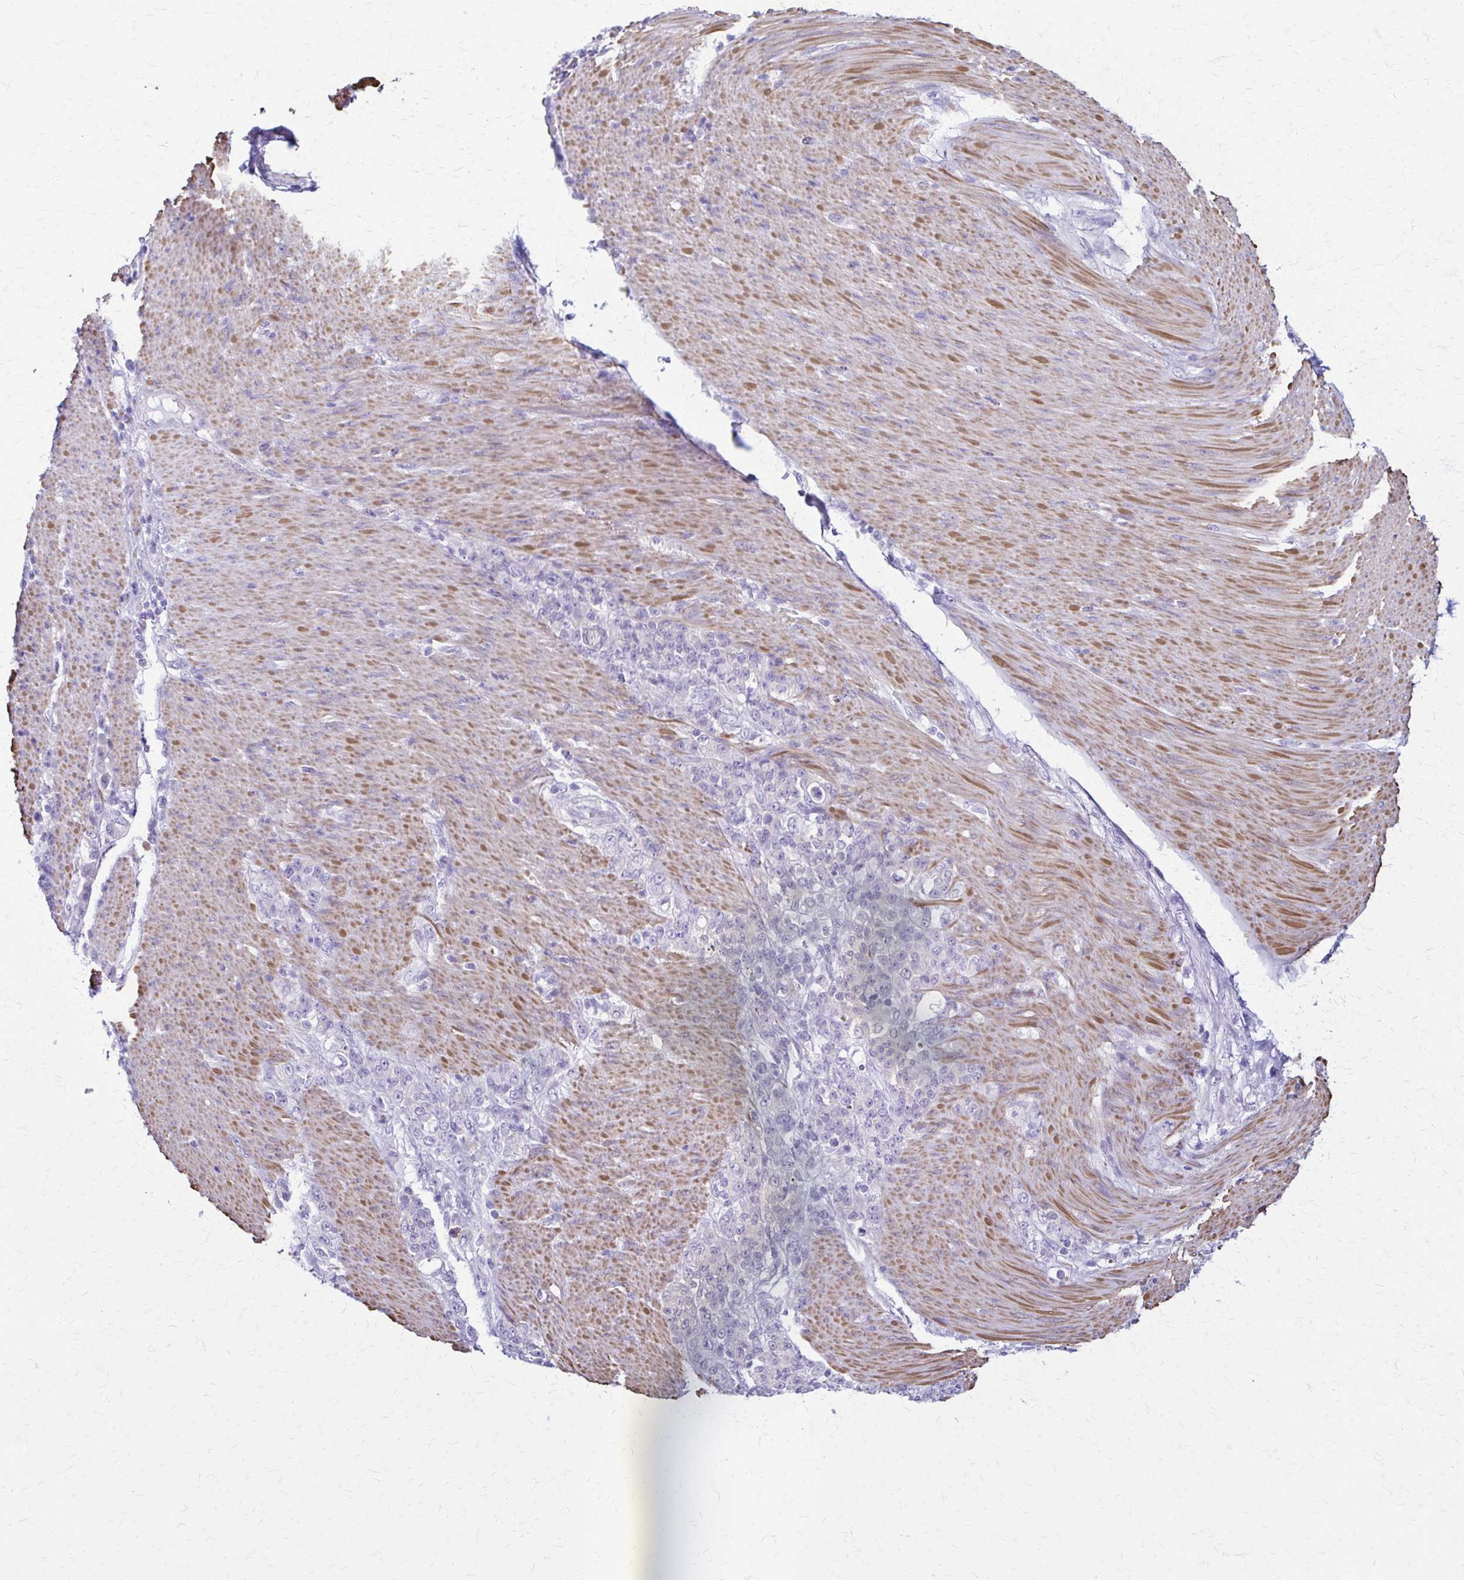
{"staining": {"intensity": "negative", "quantity": "none", "location": "none"}, "tissue": "stomach cancer", "cell_type": "Tumor cells", "image_type": "cancer", "snomed": [{"axis": "morphology", "description": "Adenocarcinoma, NOS"}, {"axis": "topography", "description": "Stomach"}], "caption": "Tumor cells are negative for brown protein staining in adenocarcinoma (stomach).", "gene": "DSP", "patient": {"sex": "female", "age": 79}}